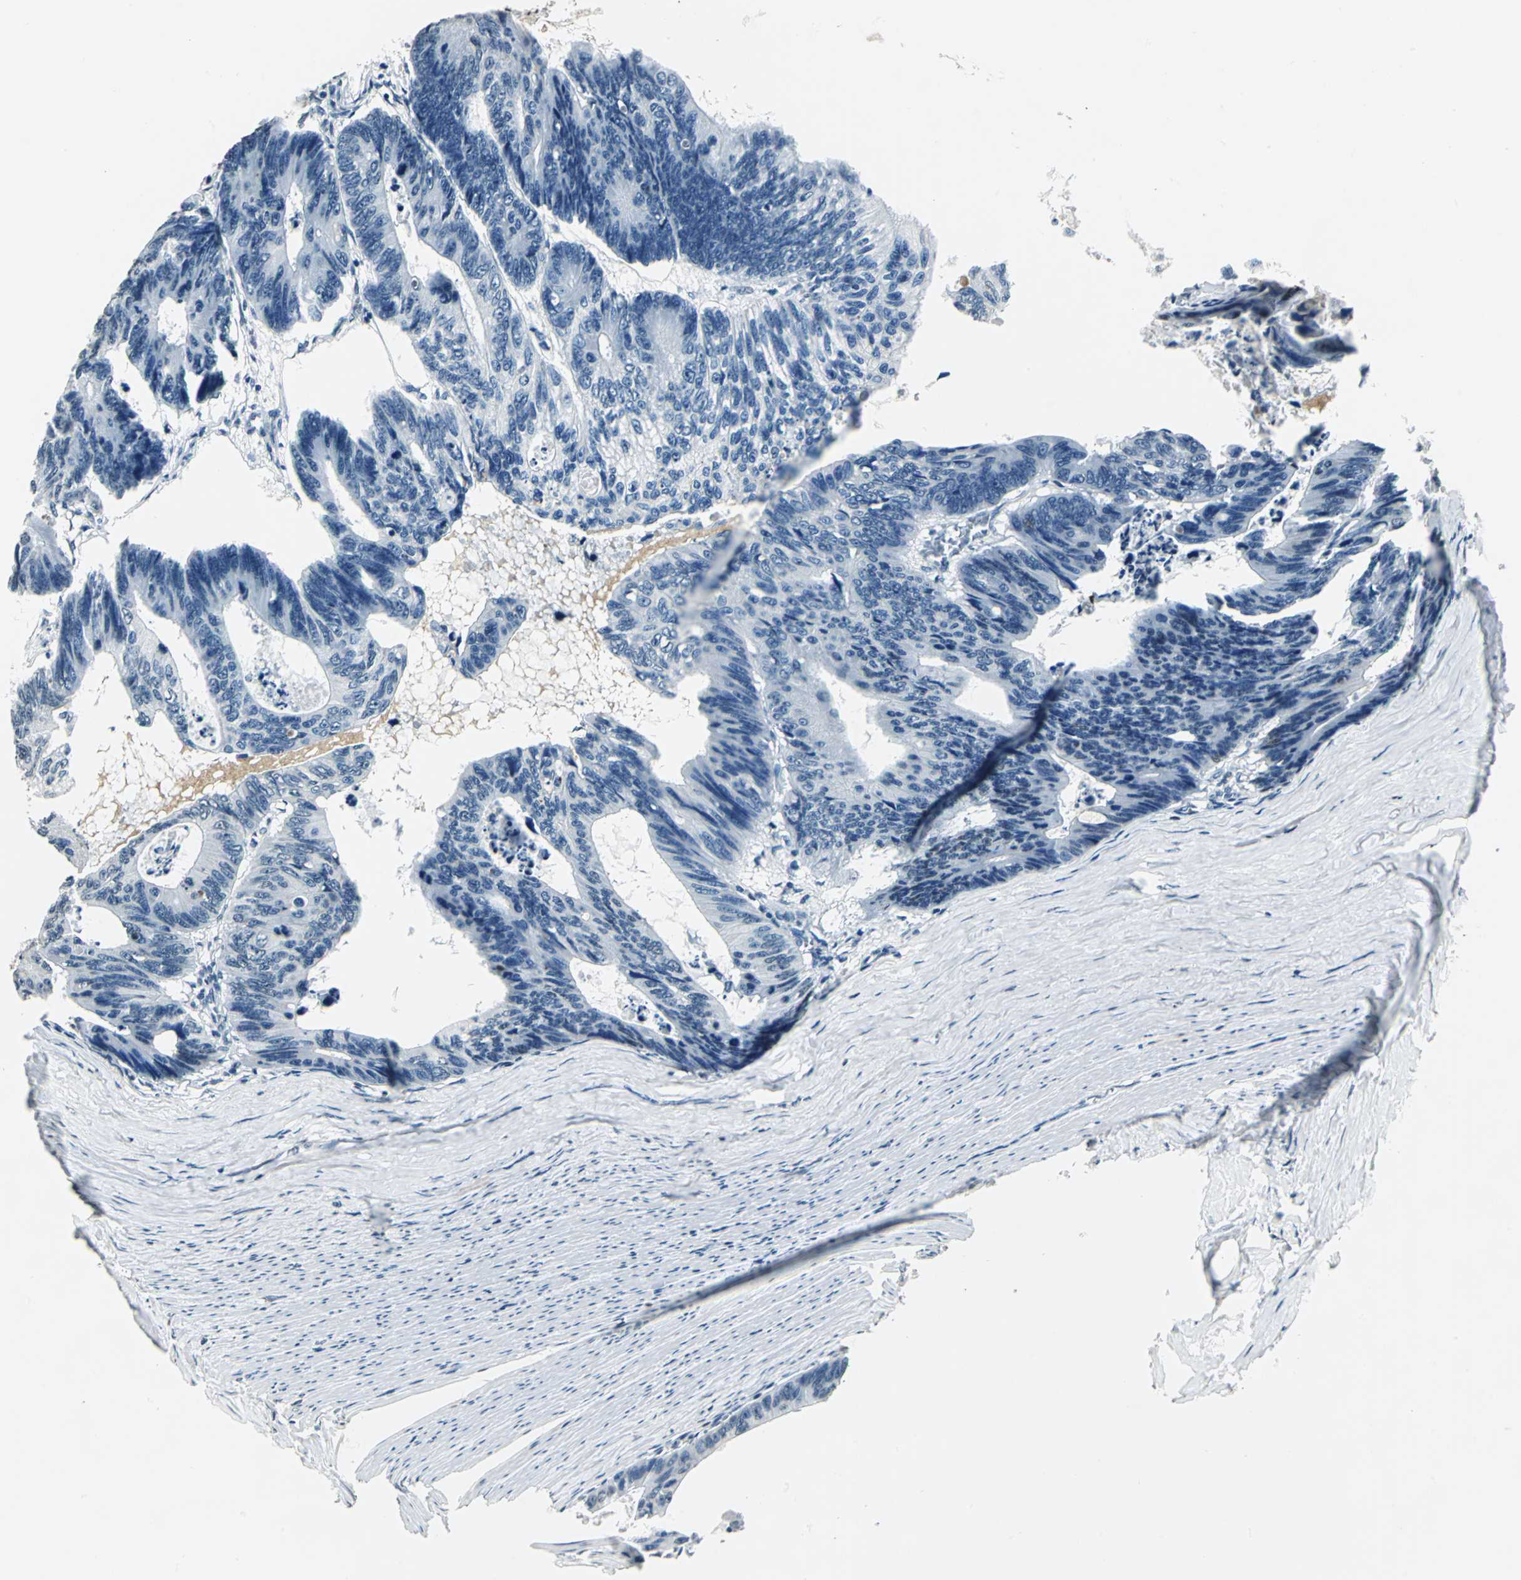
{"staining": {"intensity": "negative", "quantity": "none", "location": "none"}, "tissue": "colorectal cancer", "cell_type": "Tumor cells", "image_type": "cancer", "snomed": [{"axis": "morphology", "description": "Adenocarcinoma, NOS"}, {"axis": "topography", "description": "Colon"}], "caption": "Tumor cells are negative for protein expression in human colorectal cancer (adenocarcinoma).", "gene": "MCM4", "patient": {"sex": "female", "age": 55}}